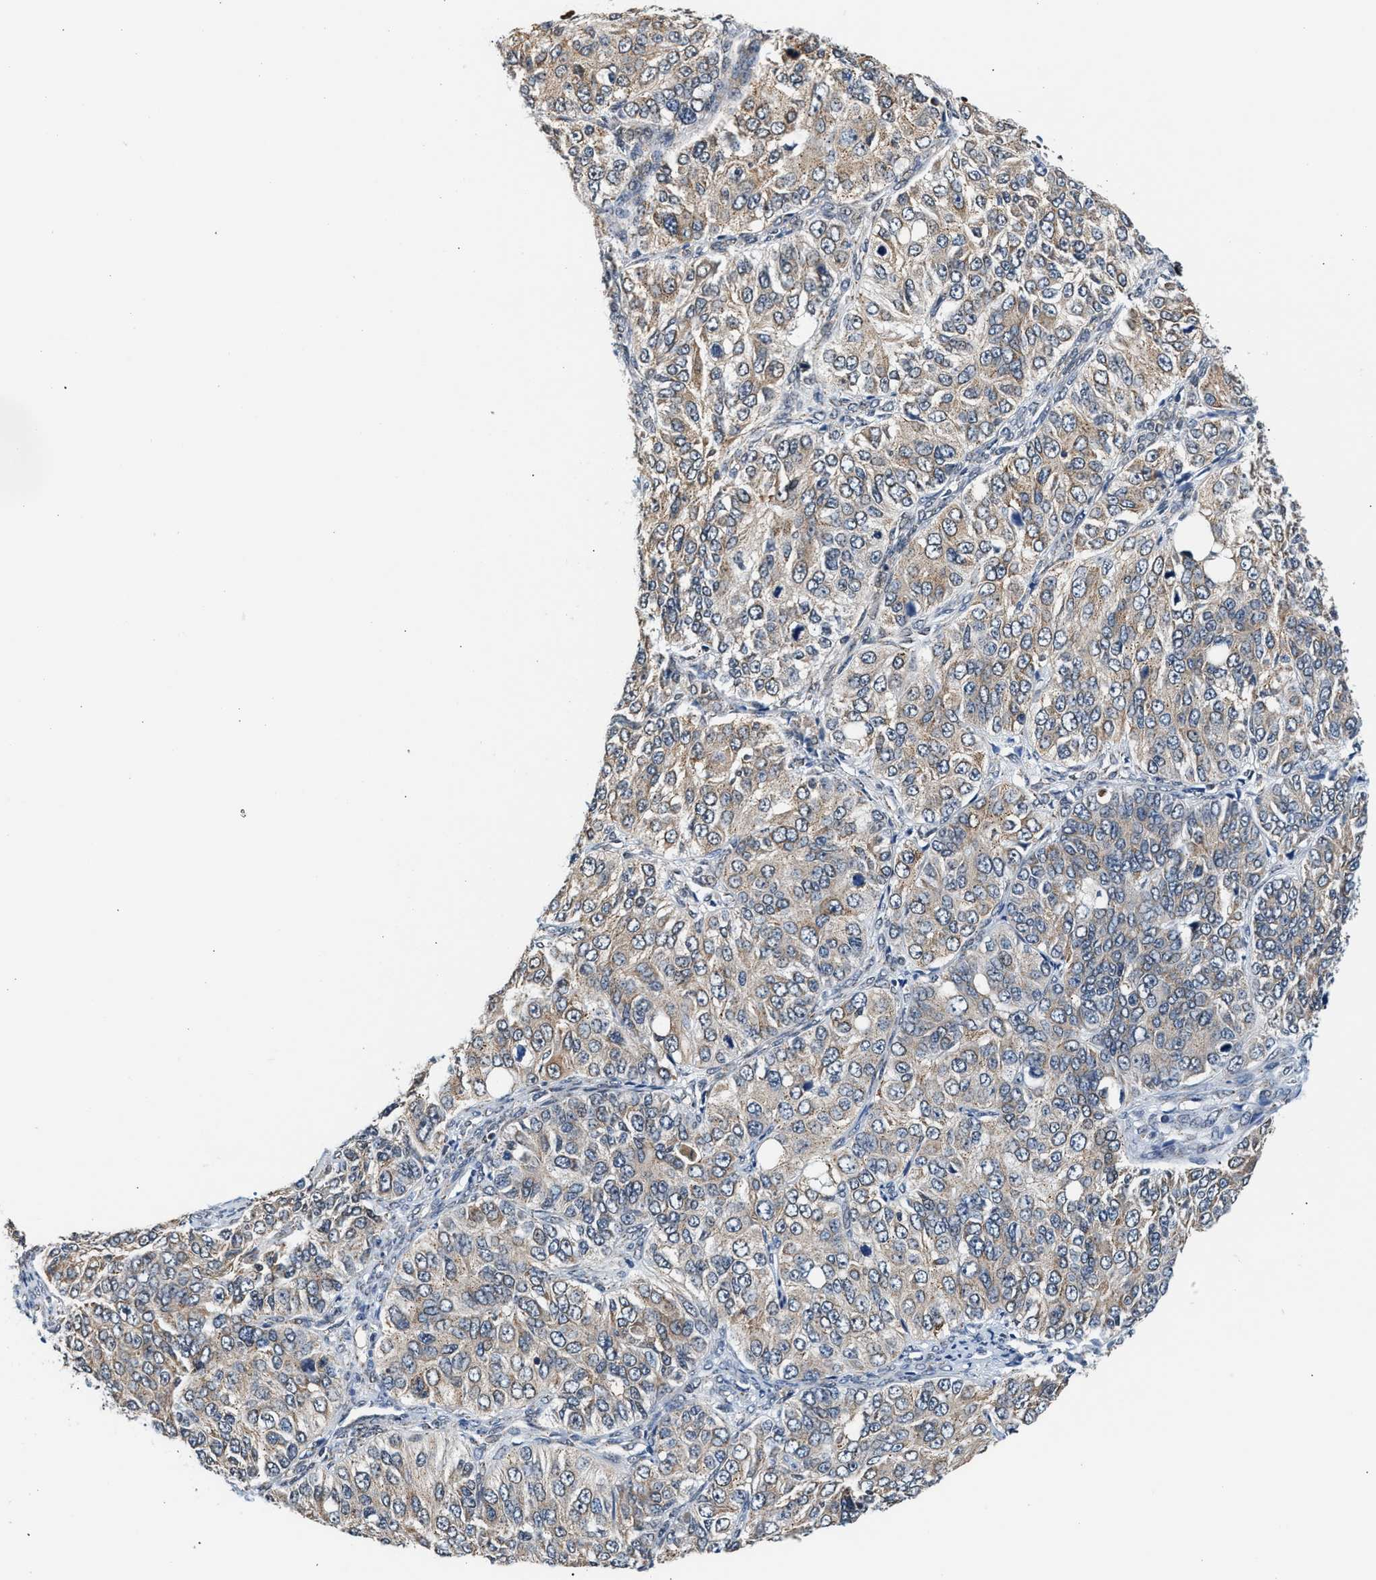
{"staining": {"intensity": "weak", "quantity": "25%-75%", "location": "cytoplasmic/membranous"}, "tissue": "ovarian cancer", "cell_type": "Tumor cells", "image_type": "cancer", "snomed": [{"axis": "morphology", "description": "Carcinoma, endometroid"}, {"axis": "topography", "description": "Ovary"}], "caption": "Immunohistochemical staining of ovarian cancer exhibits weak cytoplasmic/membranous protein staining in approximately 25%-75% of tumor cells. Using DAB (3,3'-diaminobenzidine) (brown) and hematoxylin (blue) stains, captured at high magnification using brightfield microscopy.", "gene": "KCNMB2", "patient": {"sex": "female", "age": 51}}